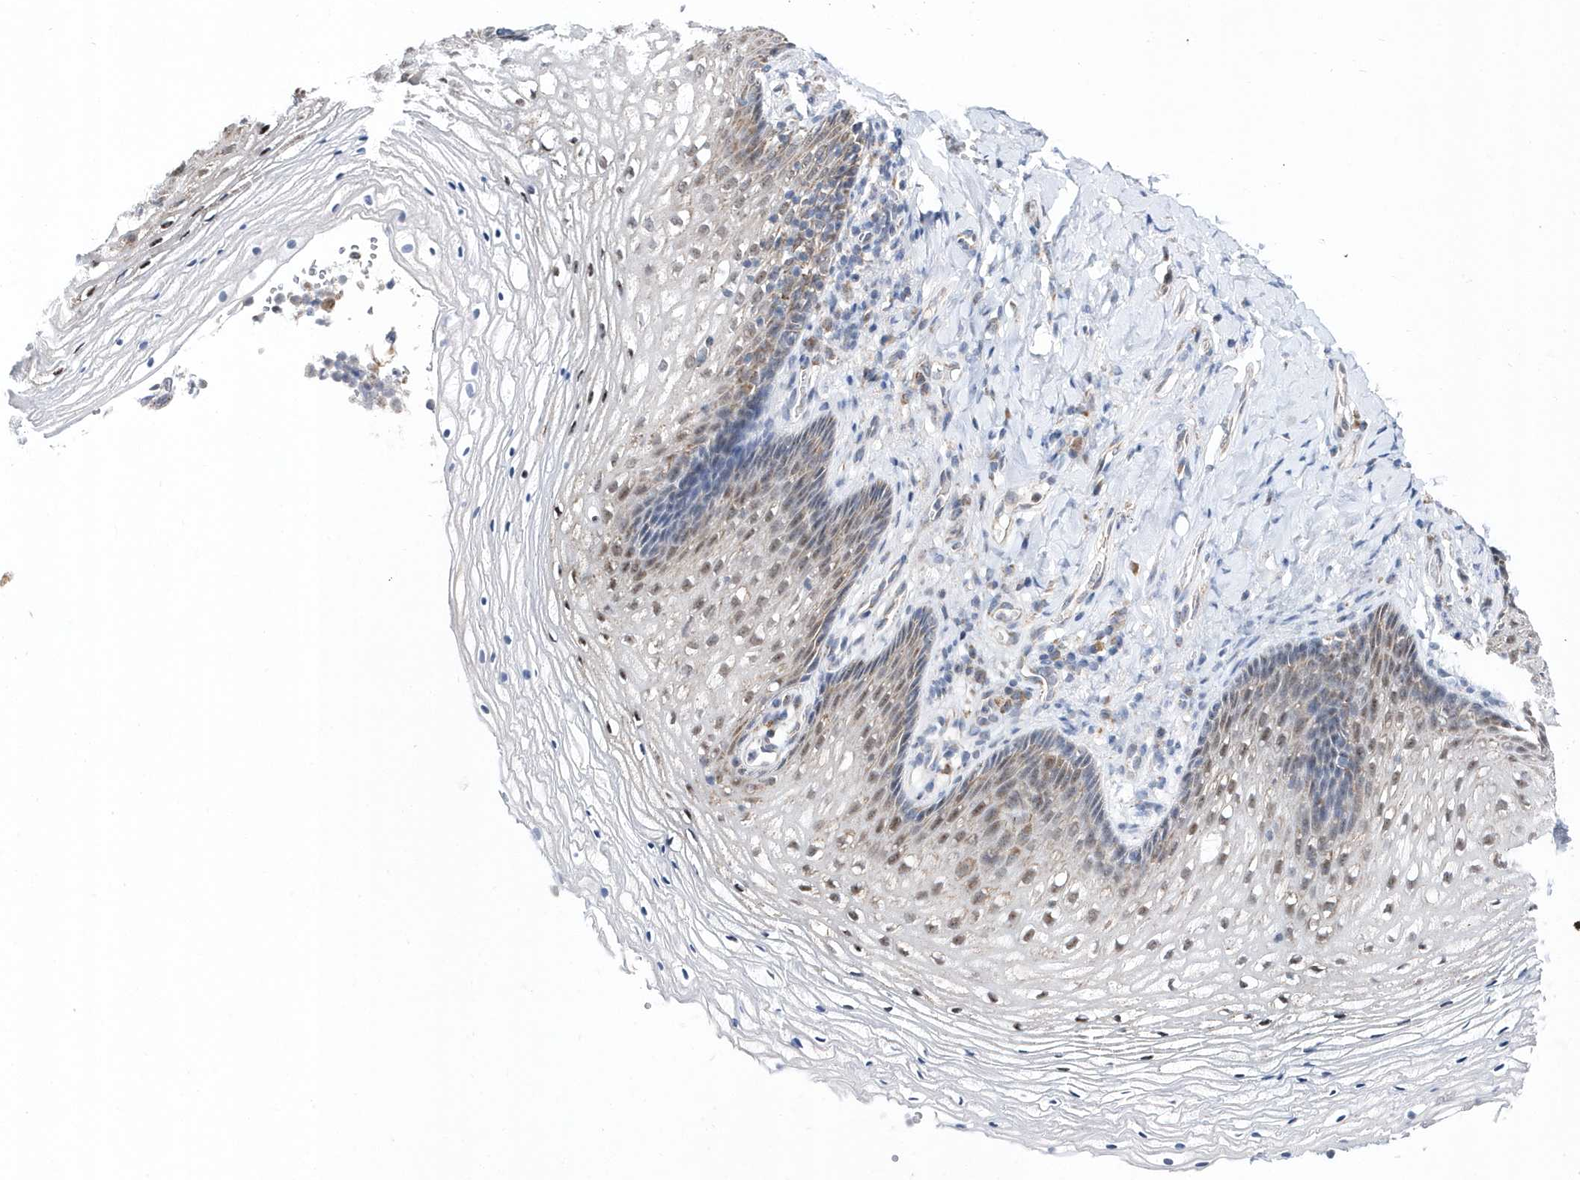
{"staining": {"intensity": "weak", "quantity": "25%-75%", "location": "cytoplasmic/membranous"}, "tissue": "vagina", "cell_type": "Squamous epithelial cells", "image_type": "normal", "snomed": [{"axis": "morphology", "description": "Normal tissue, NOS"}, {"axis": "topography", "description": "Vagina"}], "caption": "A low amount of weak cytoplasmic/membranous expression is seen in about 25%-75% of squamous epithelial cells in benign vagina.", "gene": "SPATA5", "patient": {"sex": "female", "age": 60}}